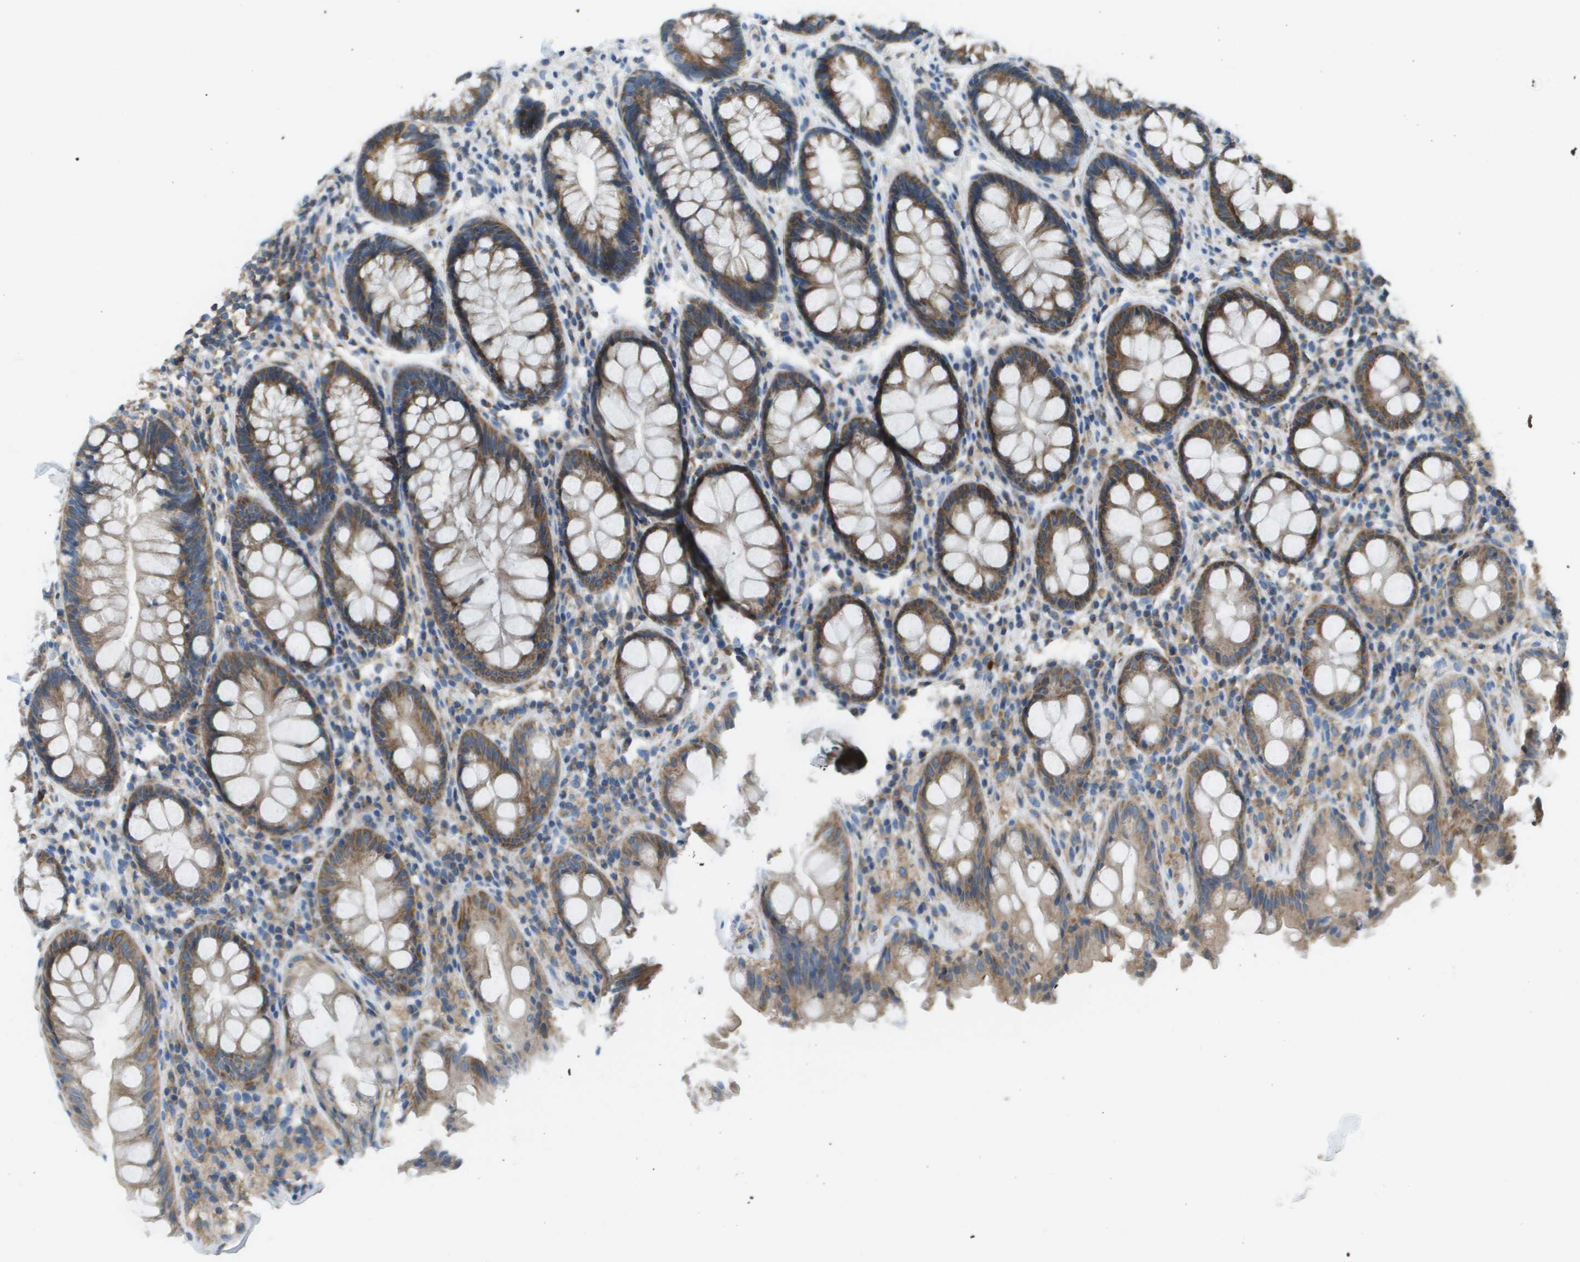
{"staining": {"intensity": "moderate", "quantity": ">75%", "location": "cytoplasmic/membranous"}, "tissue": "rectum", "cell_type": "Glandular cells", "image_type": "normal", "snomed": [{"axis": "morphology", "description": "Normal tissue, NOS"}, {"axis": "topography", "description": "Rectum"}], "caption": "Immunohistochemistry (IHC) (DAB (3,3'-diaminobenzidine)) staining of normal rectum shows moderate cytoplasmic/membranous protein expression in about >75% of glandular cells.", "gene": "TAOK3", "patient": {"sex": "male", "age": 64}}